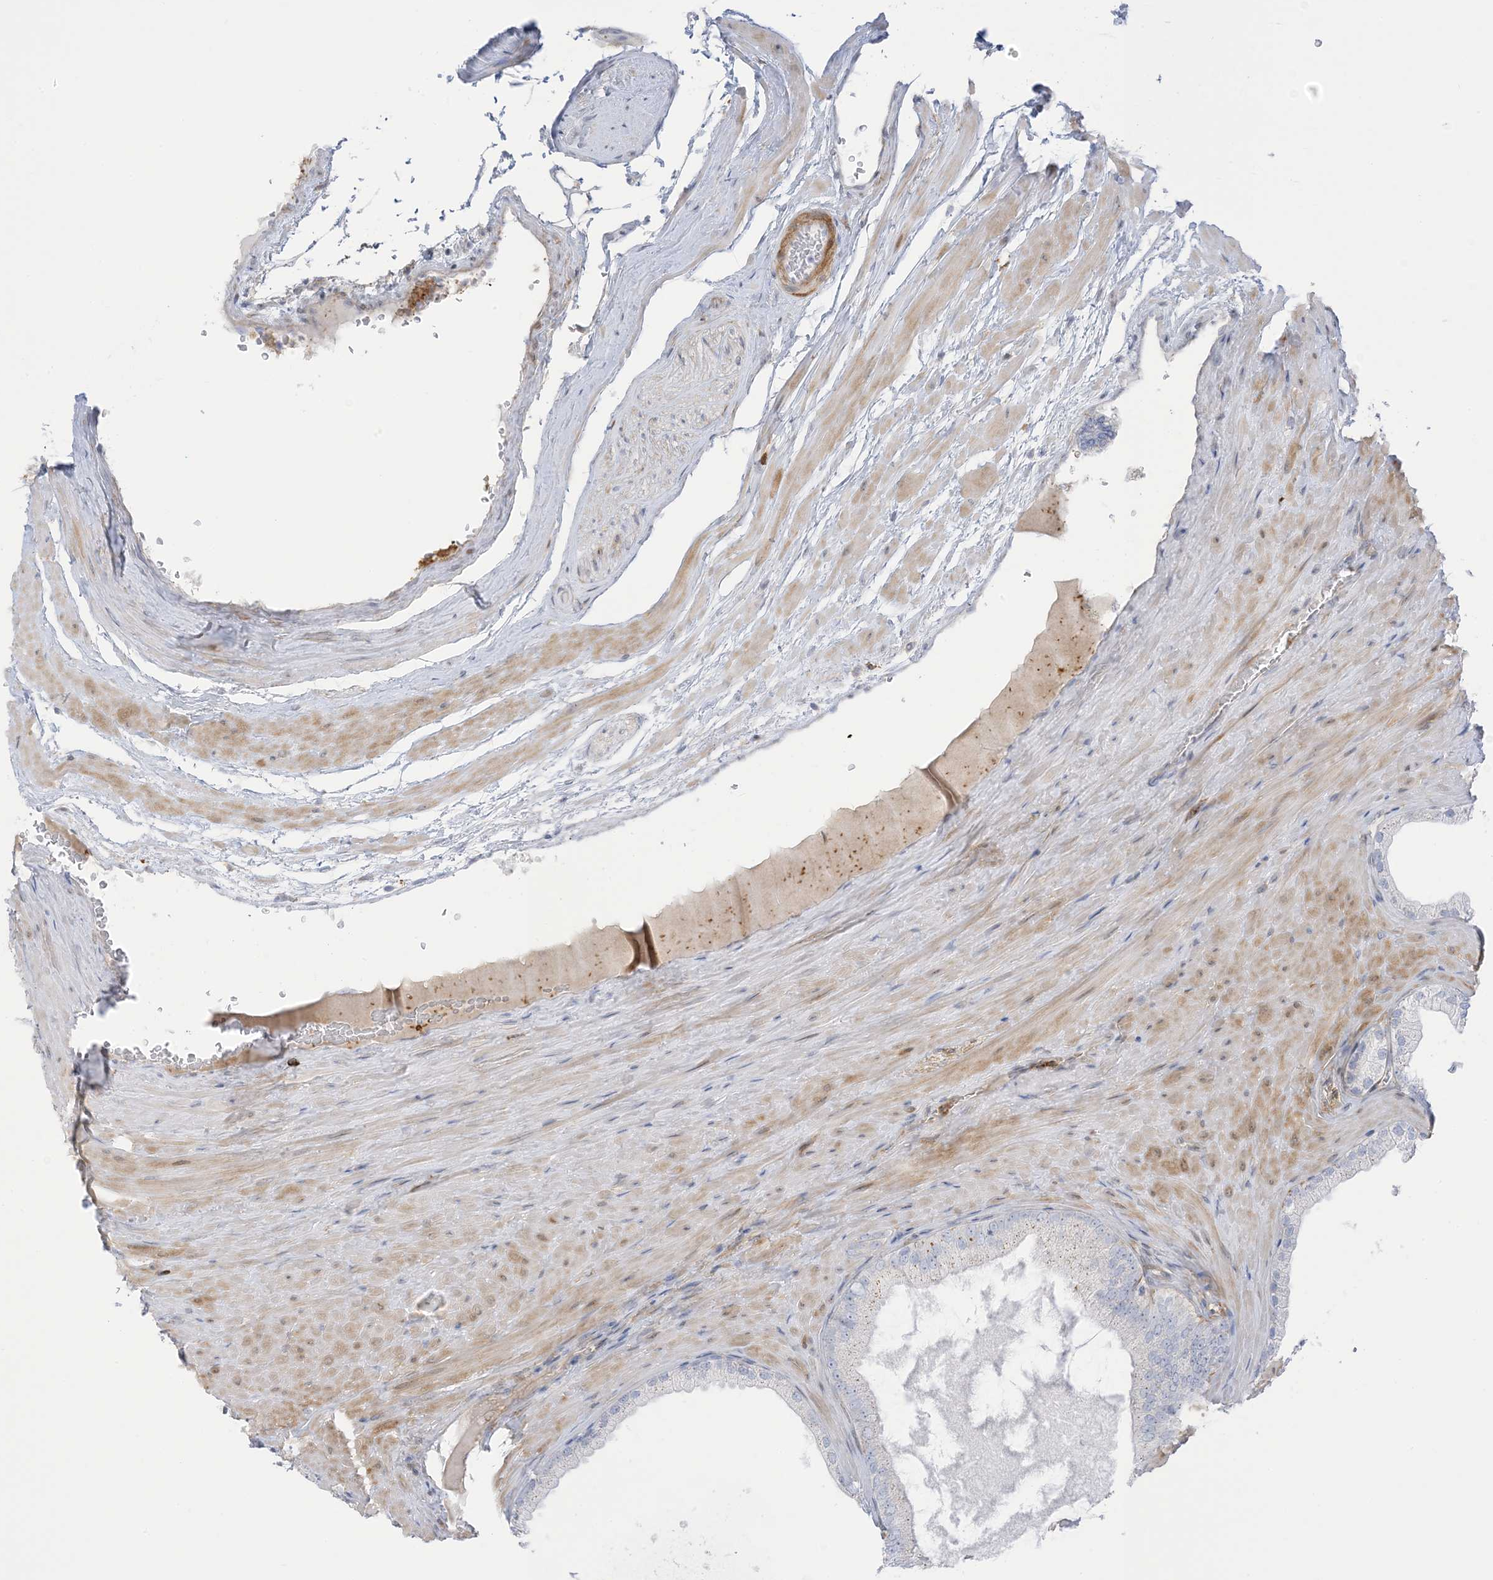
{"staining": {"intensity": "negative", "quantity": "none", "location": "none"}, "tissue": "prostate cancer", "cell_type": "Tumor cells", "image_type": "cancer", "snomed": [{"axis": "morphology", "description": "Adenocarcinoma, Low grade"}, {"axis": "topography", "description": "Prostate"}], "caption": "DAB immunohistochemical staining of human prostate cancer exhibits no significant staining in tumor cells.", "gene": "ICMT", "patient": {"sex": "male", "age": 63}}